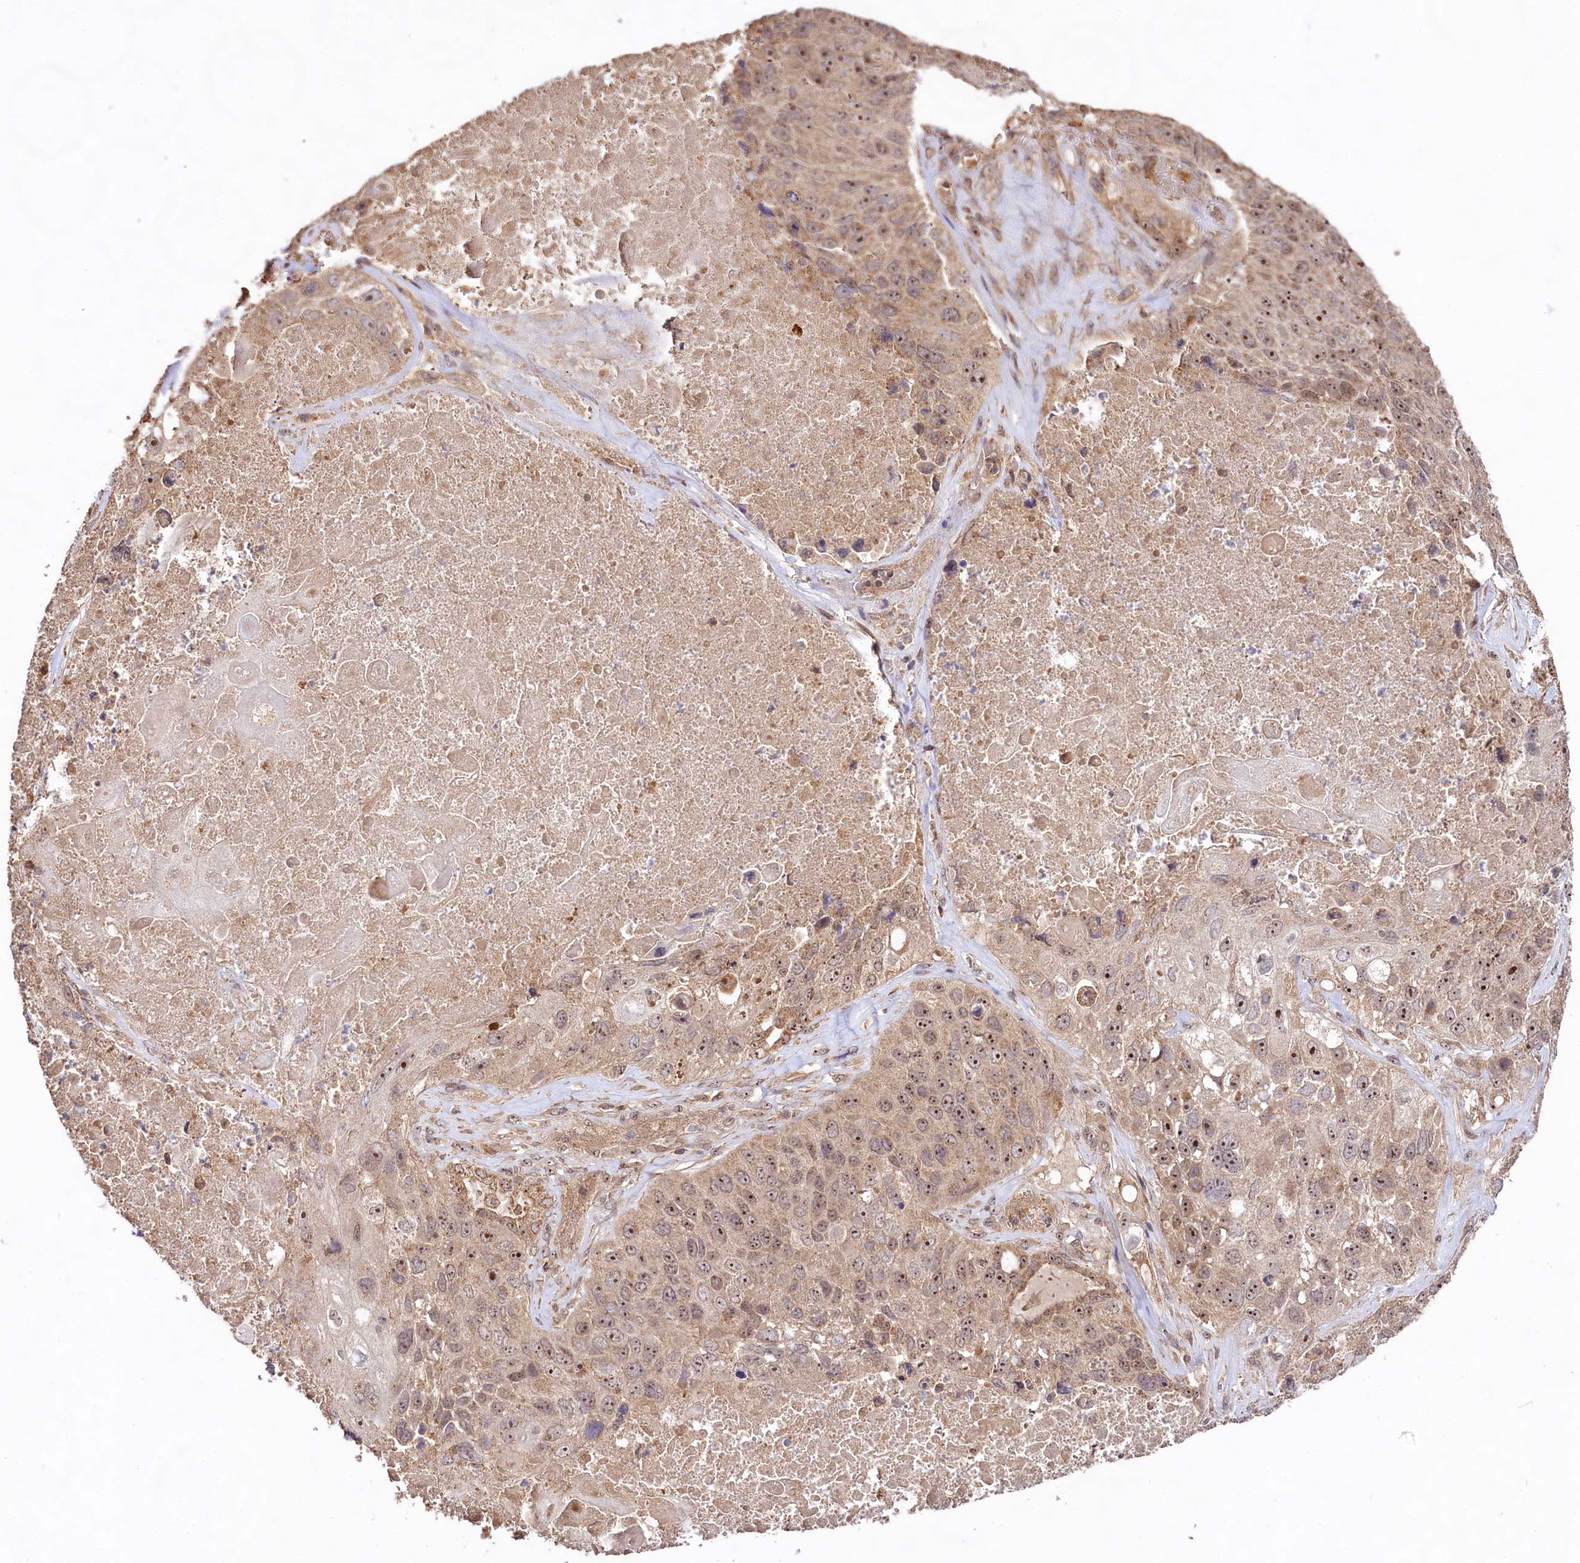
{"staining": {"intensity": "moderate", "quantity": ">75%", "location": "nuclear"}, "tissue": "lung cancer", "cell_type": "Tumor cells", "image_type": "cancer", "snomed": [{"axis": "morphology", "description": "Squamous cell carcinoma, NOS"}, {"axis": "topography", "description": "Lung"}], "caption": "Immunohistochemistry image of neoplastic tissue: human lung cancer stained using immunohistochemistry shows medium levels of moderate protein expression localized specifically in the nuclear of tumor cells, appearing as a nuclear brown color.", "gene": "RRP8", "patient": {"sex": "male", "age": 61}}